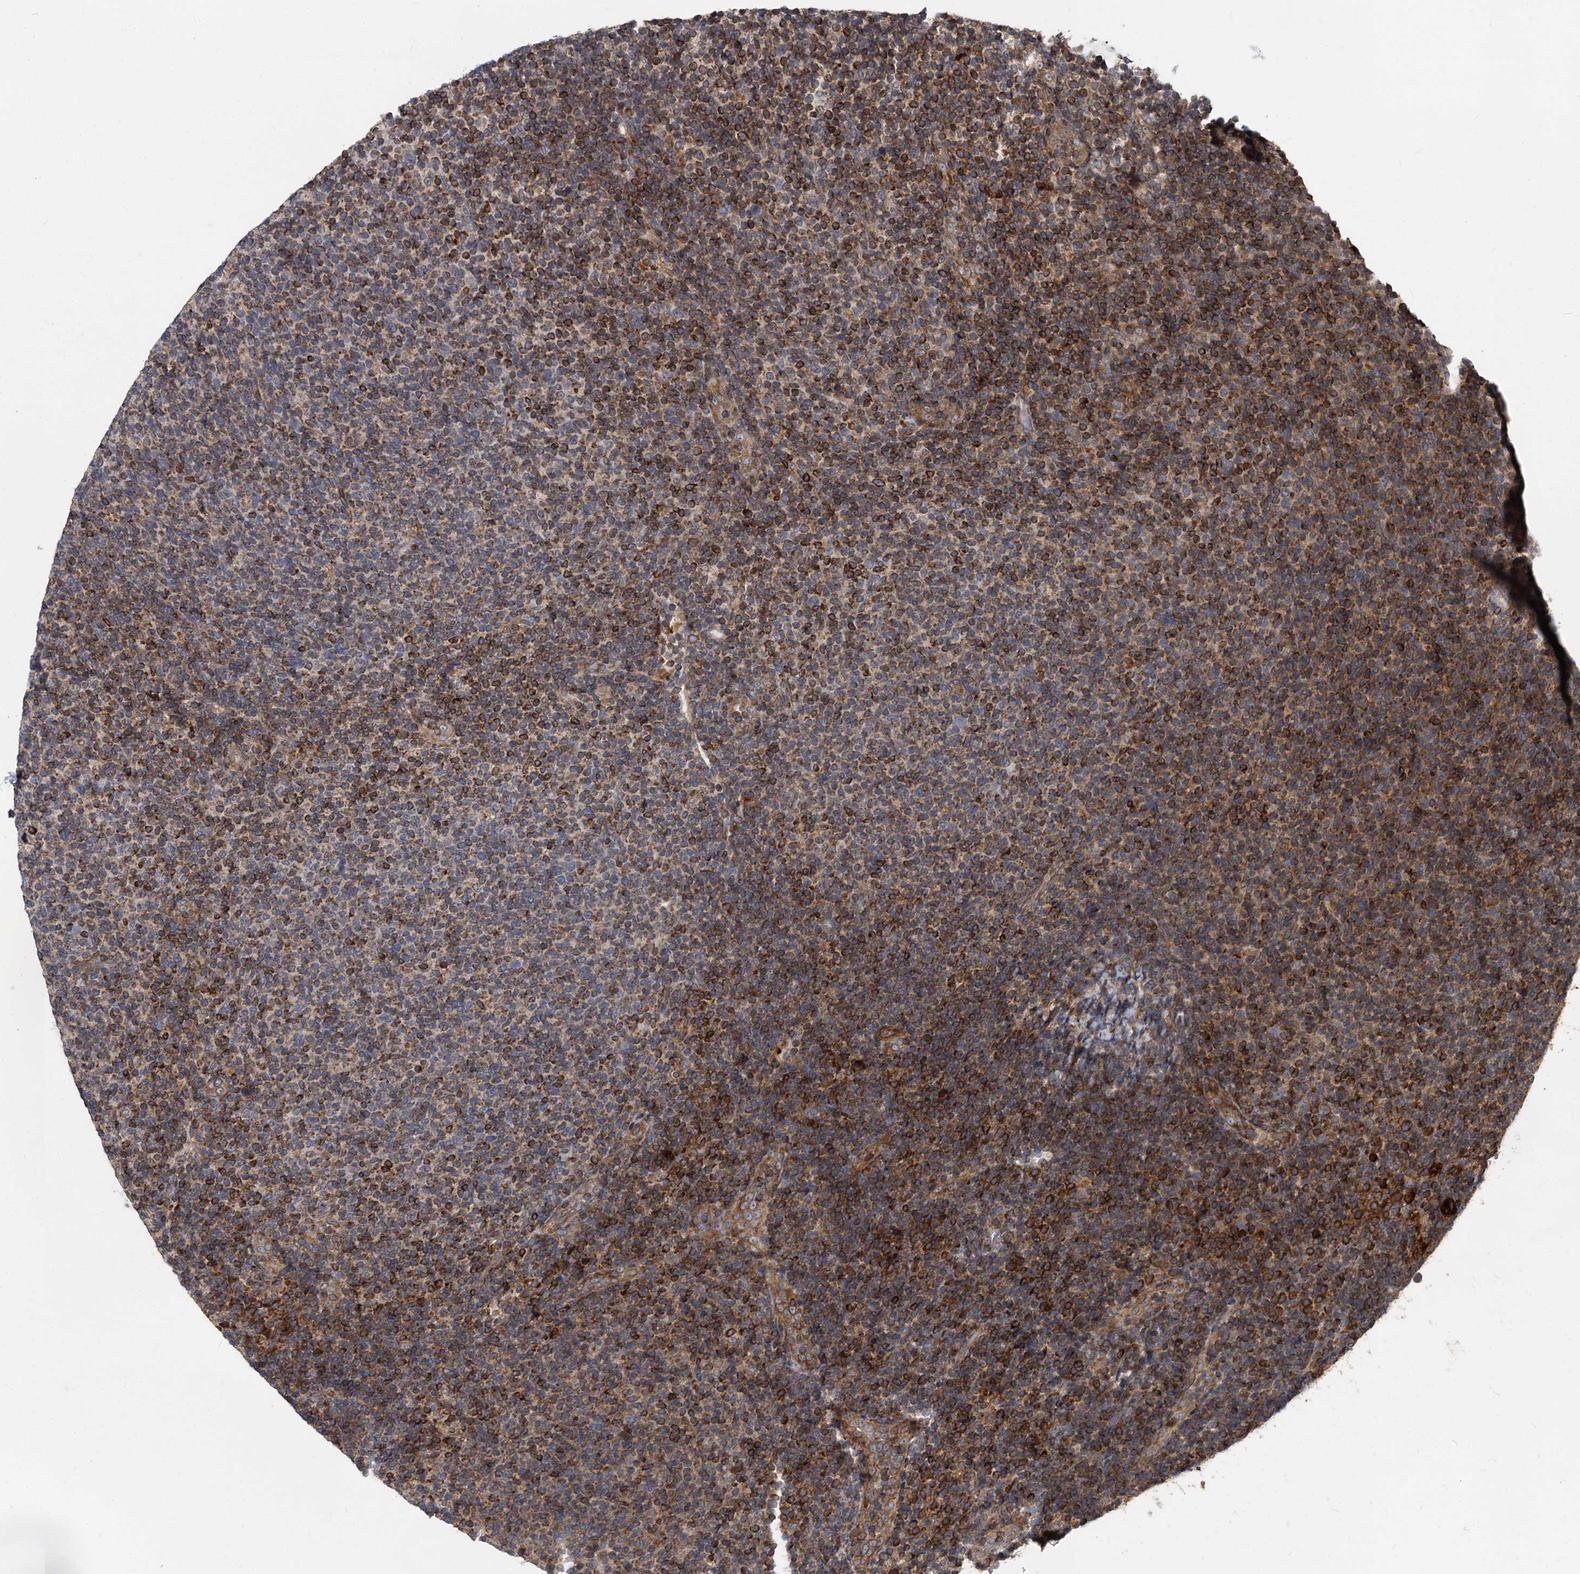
{"staining": {"intensity": "strong", "quantity": "25%-75%", "location": "cytoplasmic/membranous"}, "tissue": "lymphoma", "cell_type": "Tumor cells", "image_type": "cancer", "snomed": [{"axis": "morphology", "description": "Malignant lymphoma, non-Hodgkin's type, Low grade"}, {"axis": "topography", "description": "Lymph node"}], "caption": "Immunohistochemistry histopathology image of malignant lymphoma, non-Hodgkin's type (low-grade) stained for a protein (brown), which displays high levels of strong cytoplasmic/membranous staining in approximately 25%-75% of tumor cells.", "gene": "STIM1", "patient": {"sex": "male", "age": 66}}